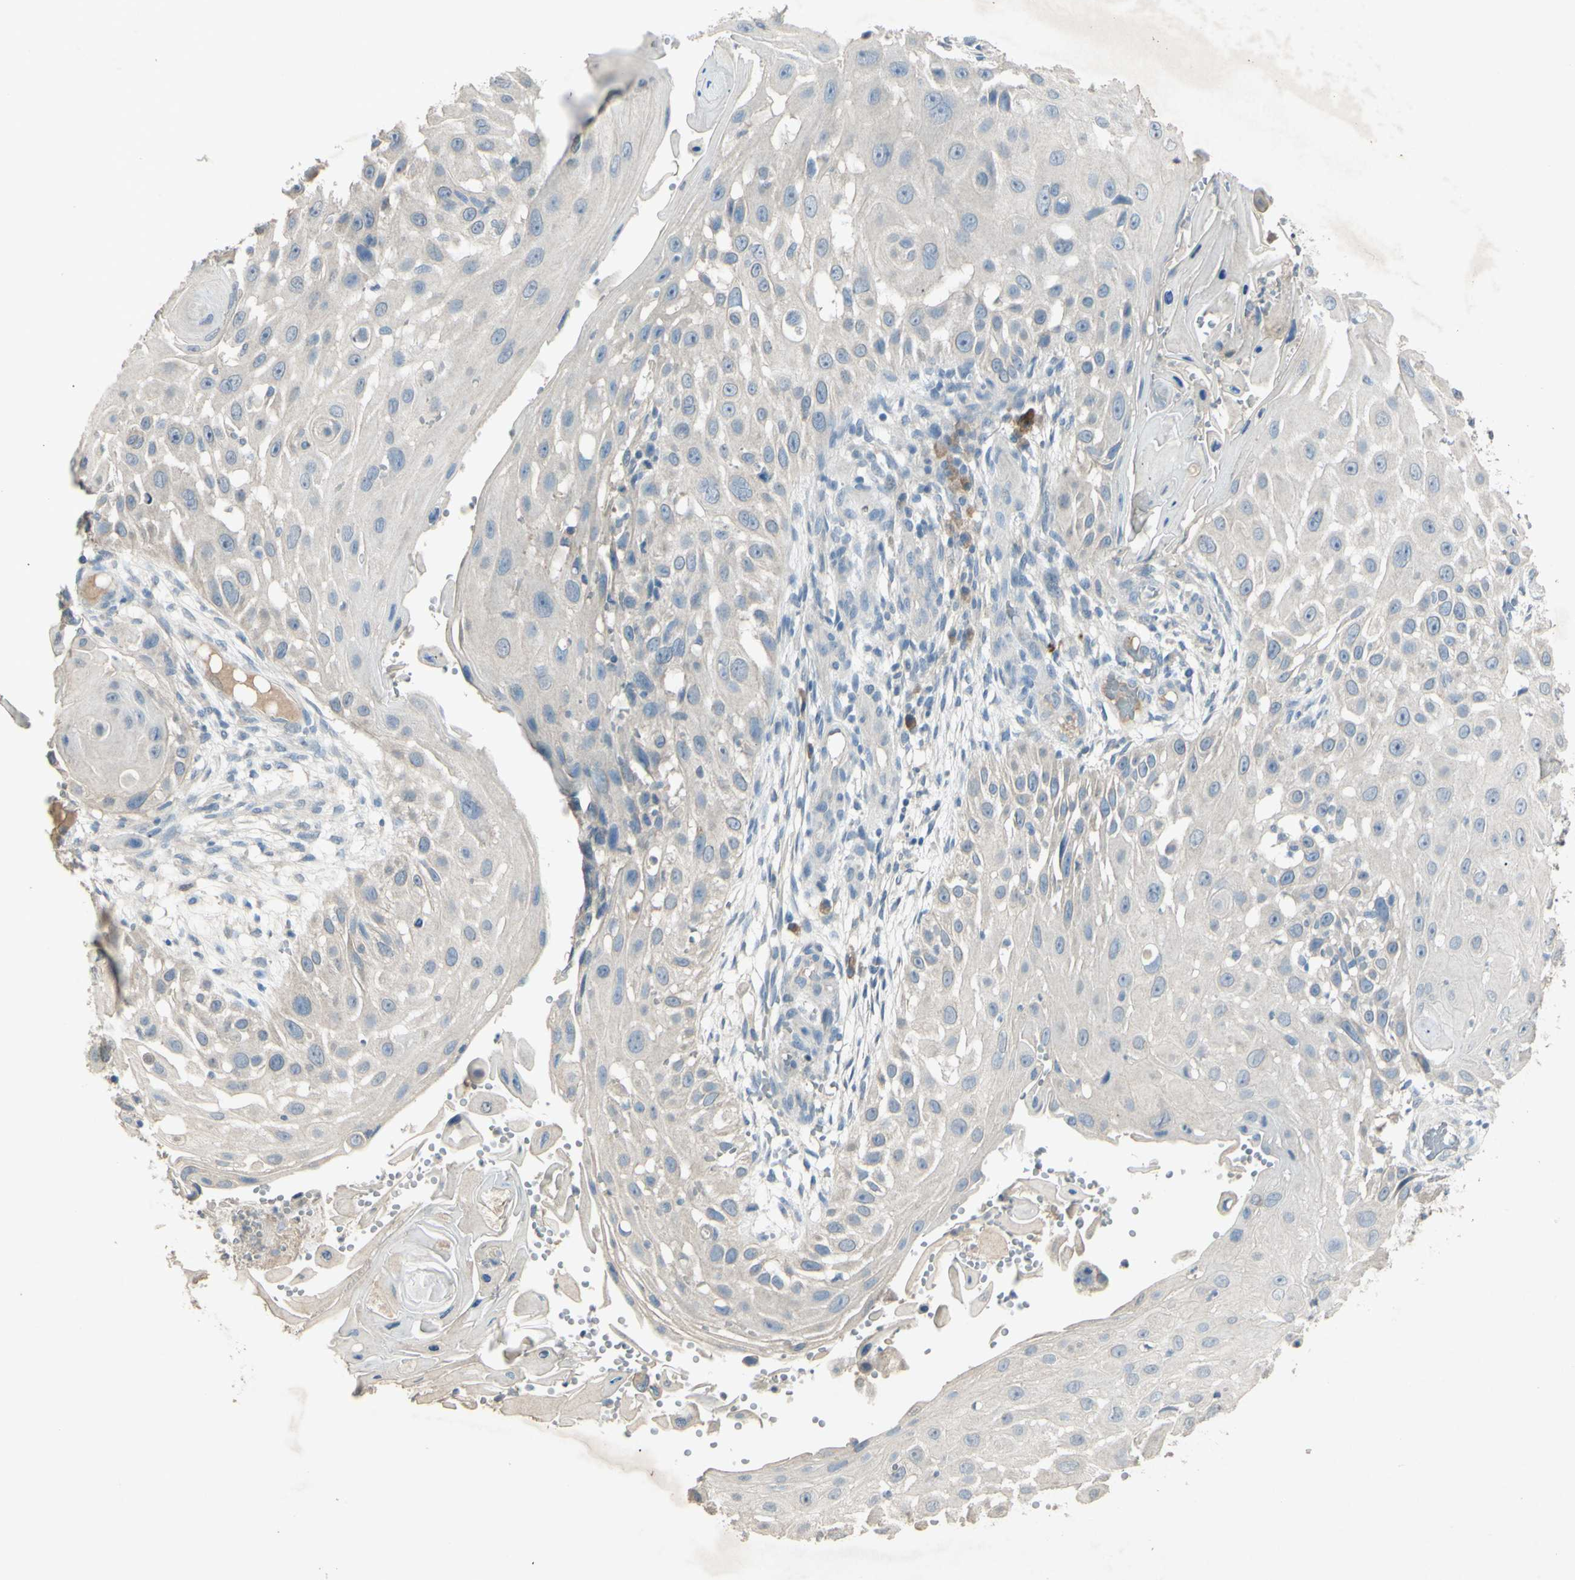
{"staining": {"intensity": "negative", "quantity": "none", "location": "none"}, "tissue": "skin cancer", "cell_type": "Tumor cells", "image_type": "cancer", "snomed": [{"axis": "morphology", "description": "Squamous cell carcinoma, NOS"}, {"axis": "topography", "description": "Skin"}], "caption": "Immunohistochemistry (IHC) image of skin squamous cell carcinoma stained for a protein (brown), which demonstrates no positivity in tumor cells. (DAB (3,3'-diaminobenzidine) immunohistochemistry, high magnification).", "gene": "TIMM21", "patient": {"sex": "female", "age": 44}}